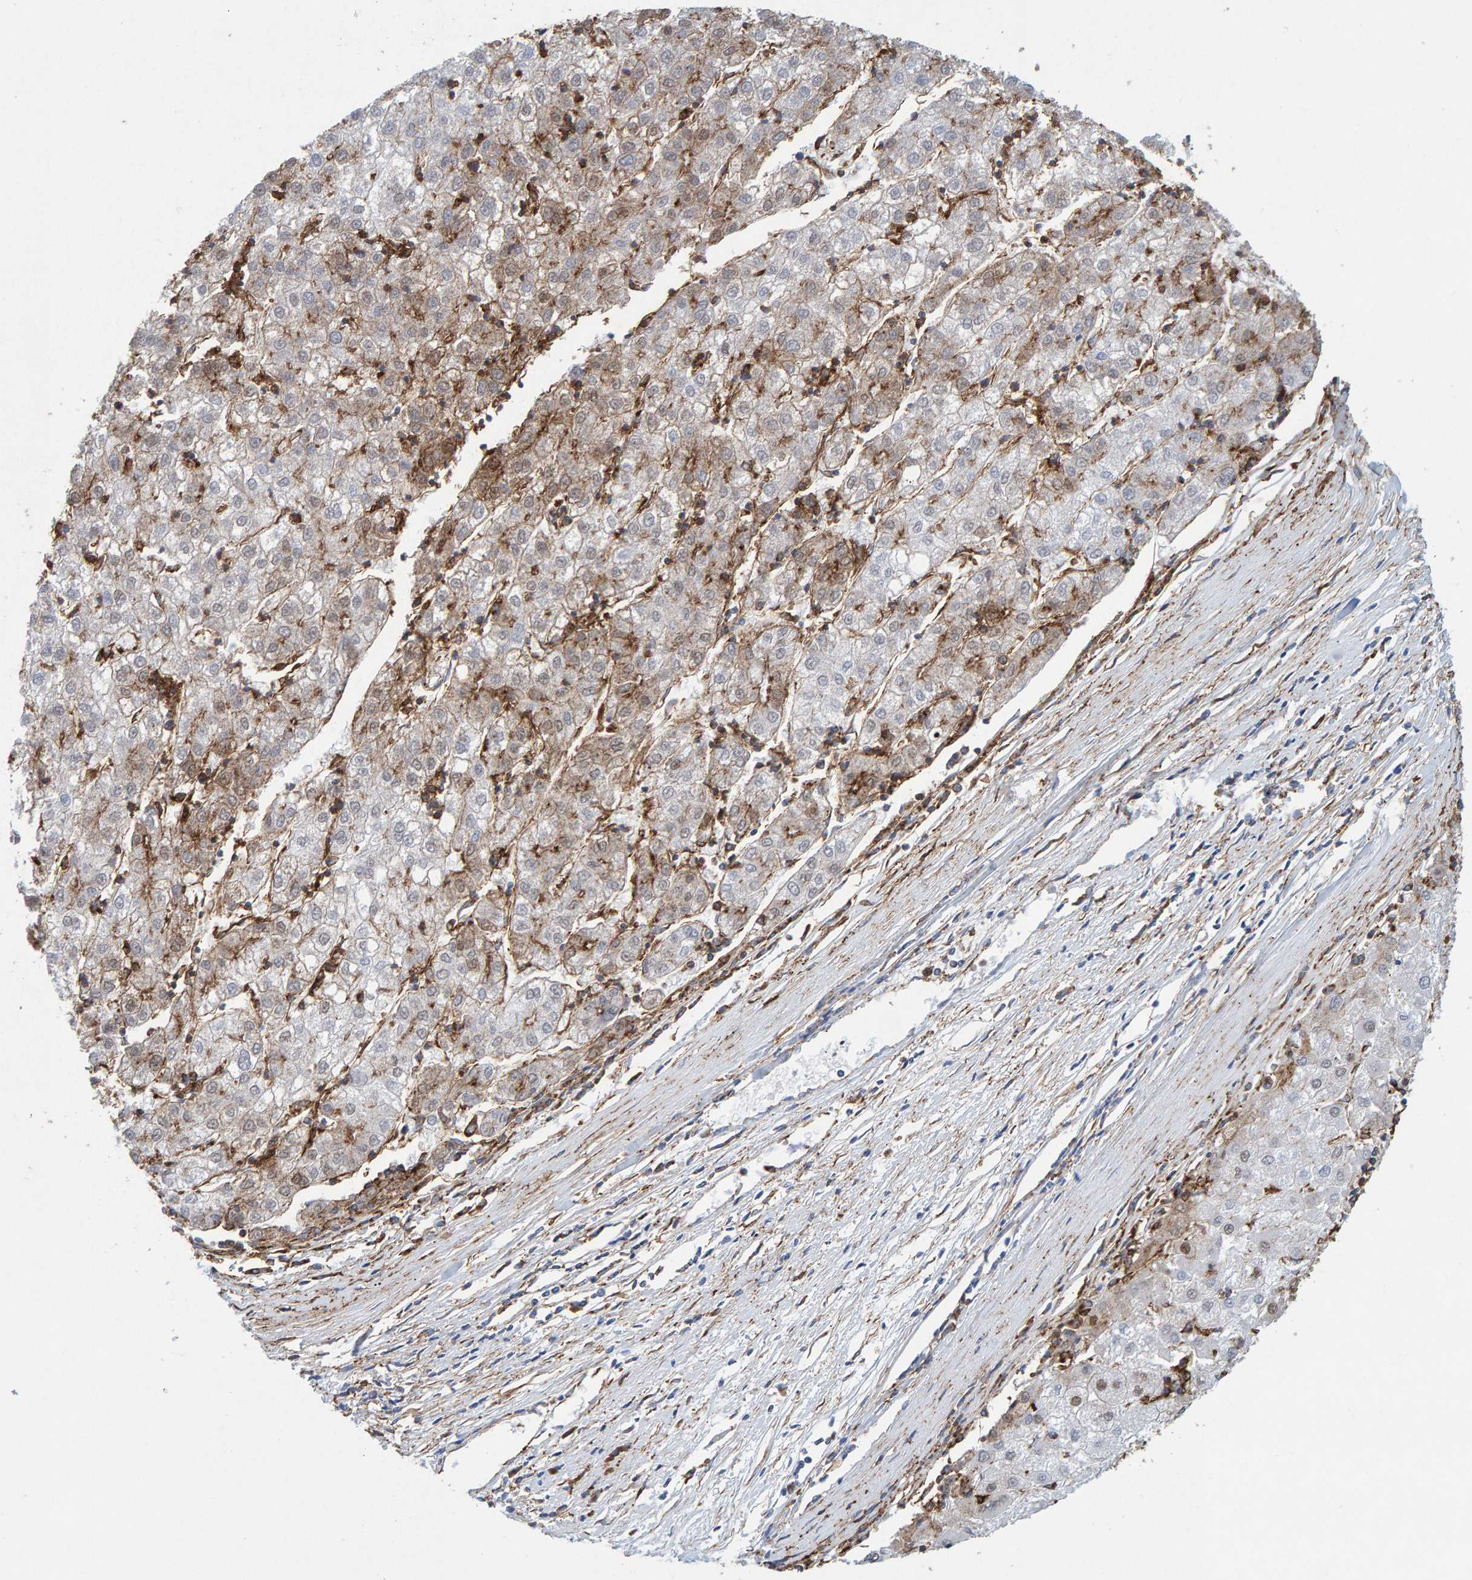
{"staining": {"intensity": "weak", "quantity": "<25%", "location": "cytoplasmic/membranous"}, "tissue": "liver cancer", "cell_type": "Tumor cells", "image_type": "cancer", "snomed": [{"axis": "morphology", "description": "Carcinoma, Hepatocellular, NOS"}, {"axis": "topography", "description": "Liver"}], "caption": "Micrograph shows no significant protein expression in tumor cells of hepatocellular carcinoma (liver). The staining is performed using DAB (3,3'-diaminobenzidine) brown chromogen with nuclei counter-stained in using hematoxylin.", "gene": "MVP", "patient": {"sex": "male", "age": 72}}